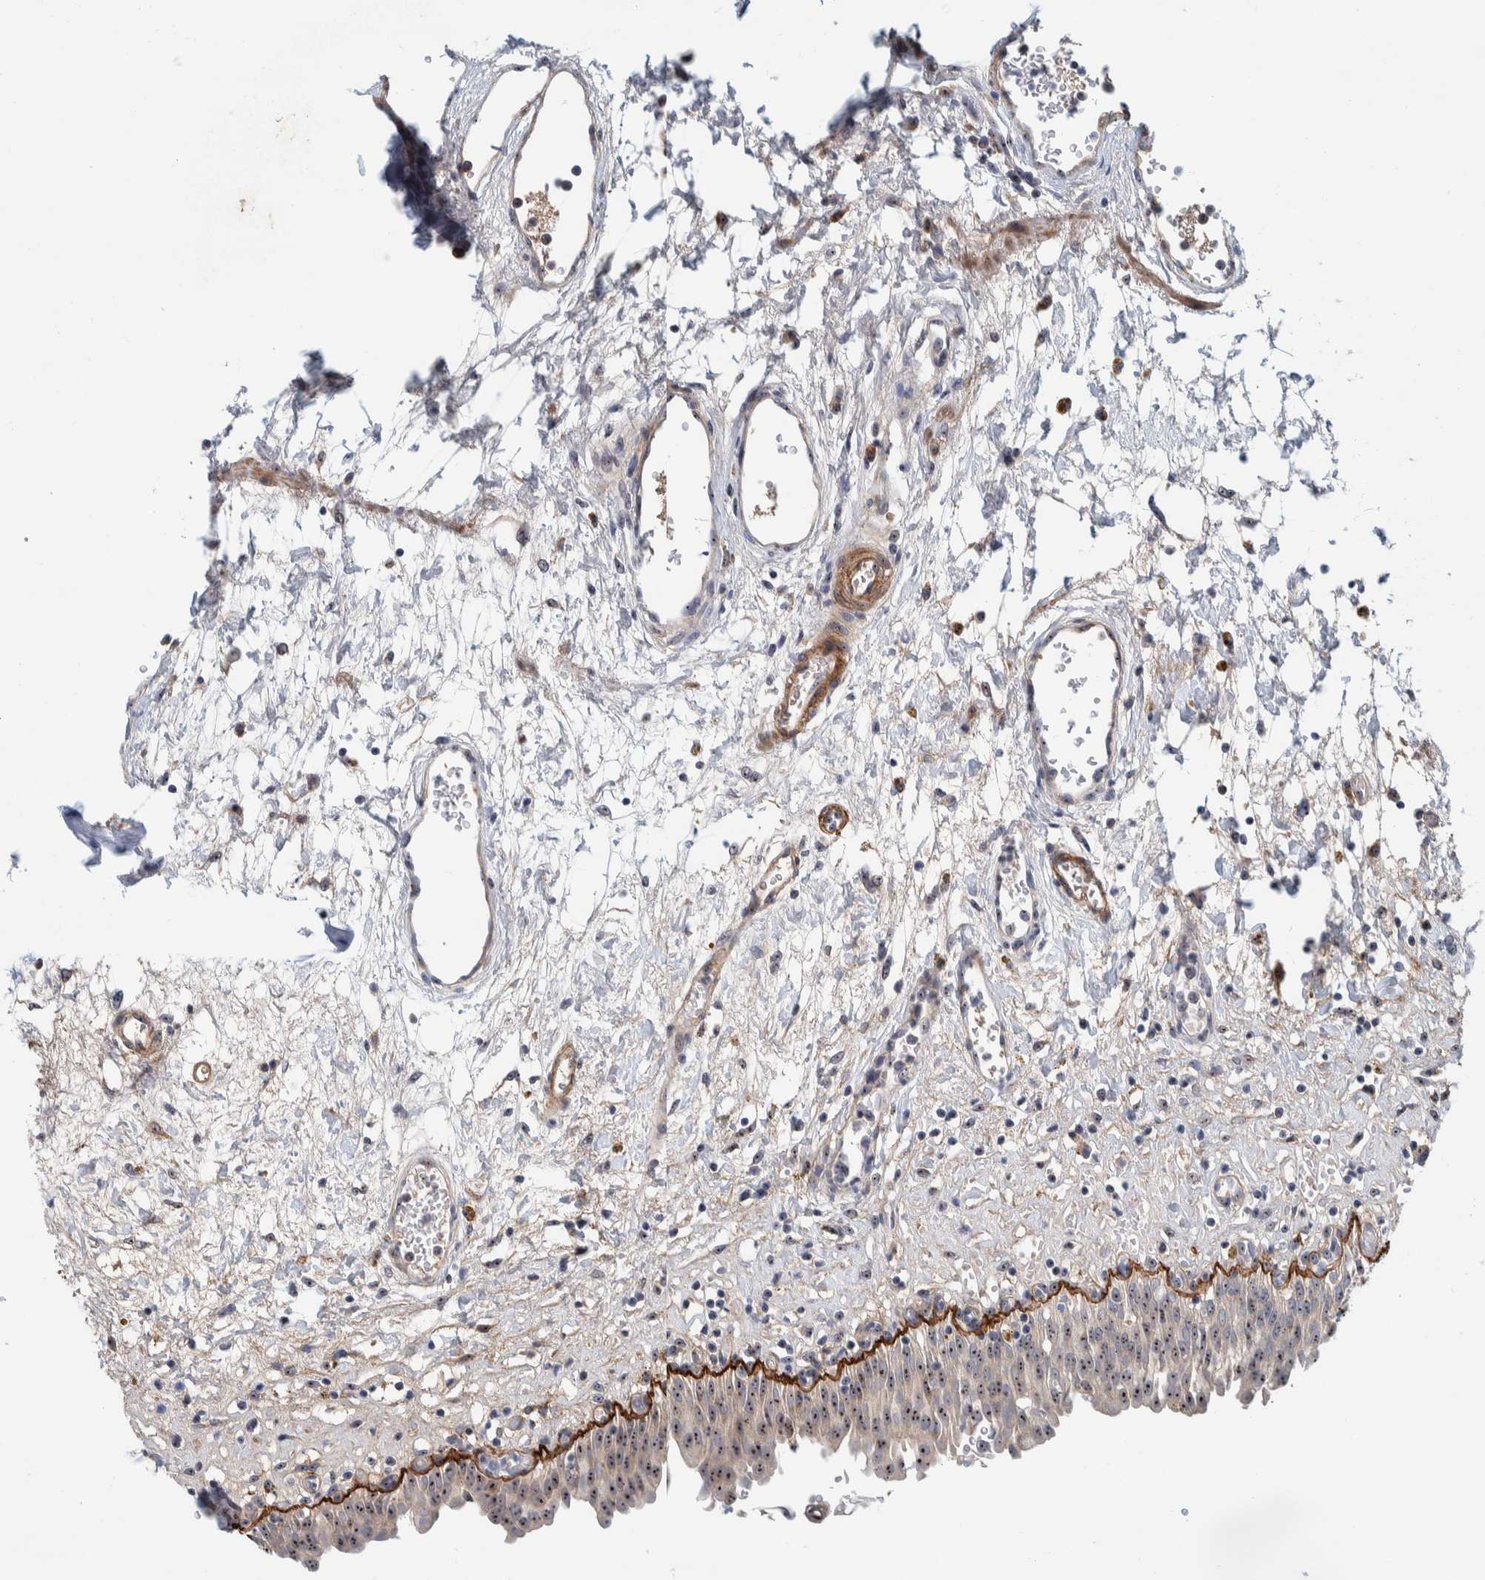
{"staining": {"intensity": "strong", "quantity": ">75%", "location": "nuclear"}, "tissue": "urinary bladder", "cell_type": "Urothelial cells", "image_type": "normal", "snomed": [{"axis": "morphology", "description": "Urothelial carcinoma, High grade"}, {"axis": "topography", "description": "Urinary bladder"}], "caption": "This photomicrograph demonstrates IHC staining of benign human urinary bladder, with high strong nuclear staining in about >75% of urothelial cells.", "gene": "NOL11", "patient": {"sex": "male", "age": 46}}